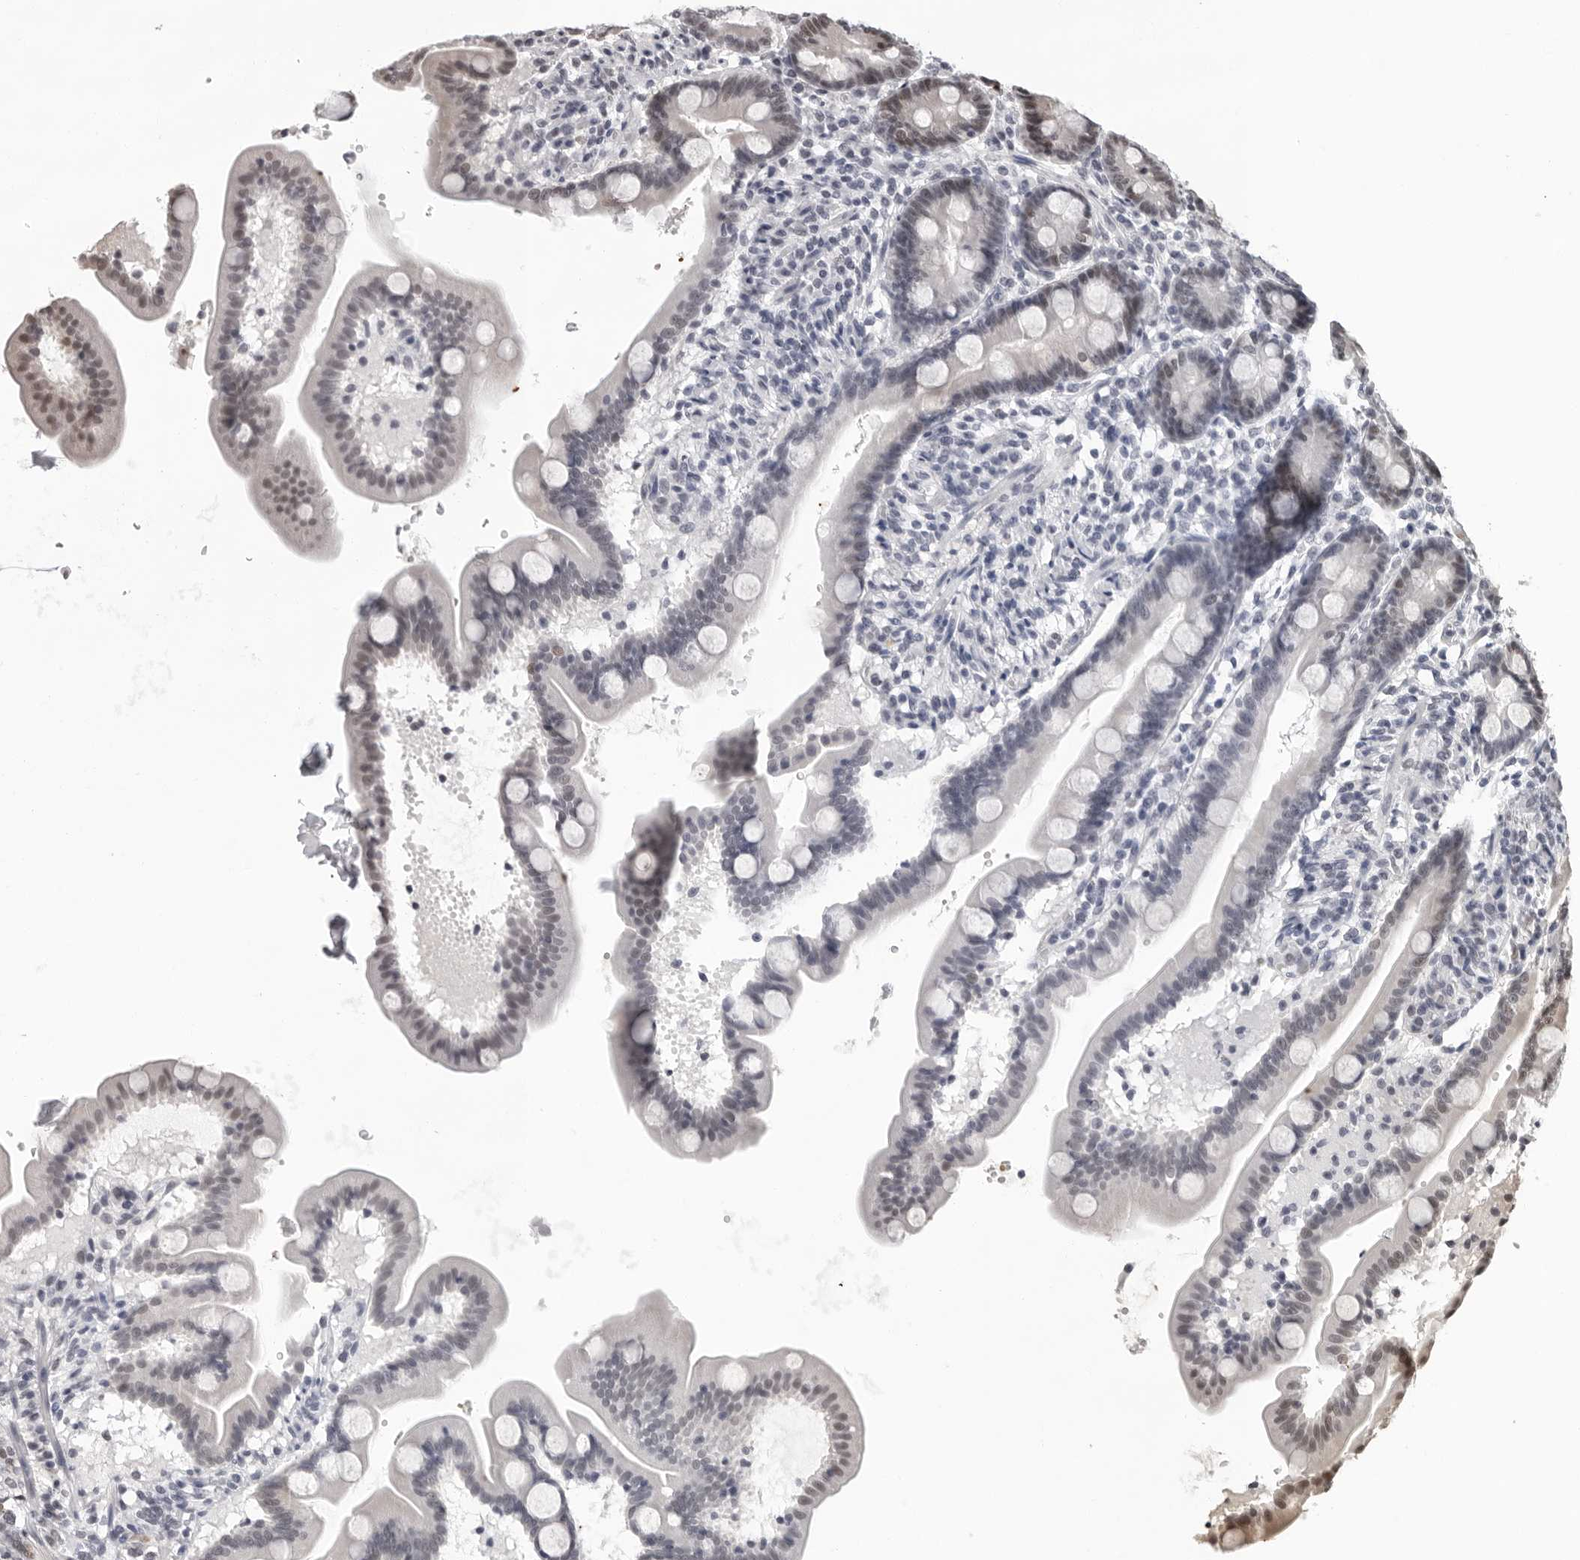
{"staining": {"intensity": "moderate", "quantity": "<25%", "location": "nuclear"}, "tissue": "duodenum", "cell_type": "Glandular cells", "image_type": "normal", "snomed": [{"axis": "morphology", "description": "Normal tissue, NOS"}, {"axis": "topography", "description": "Duodenum"}], "caption": "IHC image of normal duodenum stained for a protein (brown), which displays low levels of moderate nuclear staining in about <25% of glandular cells.", "gene": "USP1", "patient": {"sex": "male", "age": 54}}